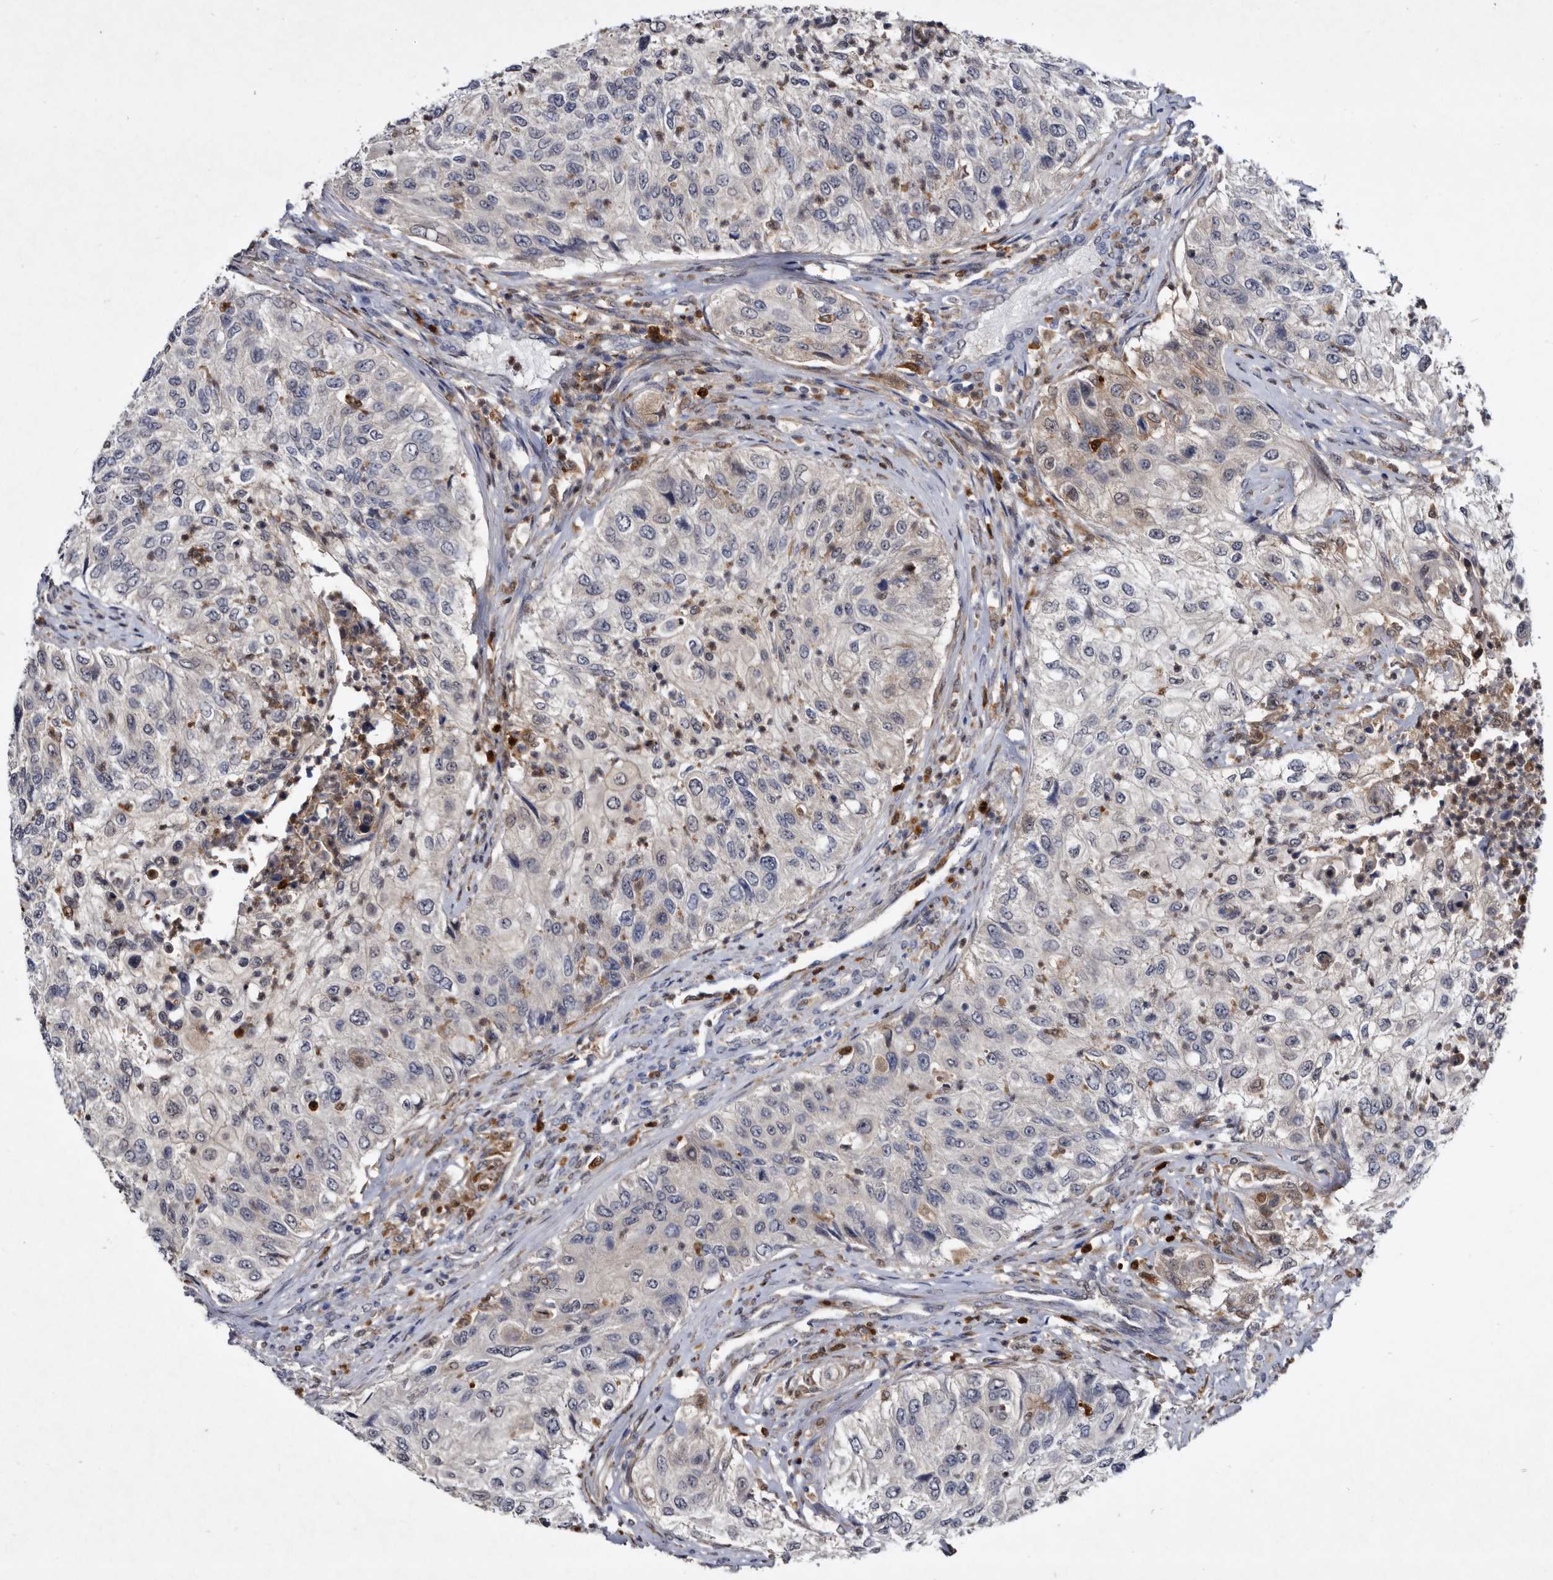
{"staining": {"intensity": "negative", "quantity": "none", "location": "none"}, "tissue": "urothelial cancer", "cell_type": "Tumor cells", "image_type": "cancer", "snomed": [{"axis": "morphology", "description": "Urothelial carcinoma, High grade"}, {"axis": "topography", "description": "Urinary bladder"}], "caption": "Urothelial cancer was stained to show a protein in brown. There is no significant positivity in tumor cells.", "gene": "SERPINB8", "patient": {"sex": "female", "age": 60}}